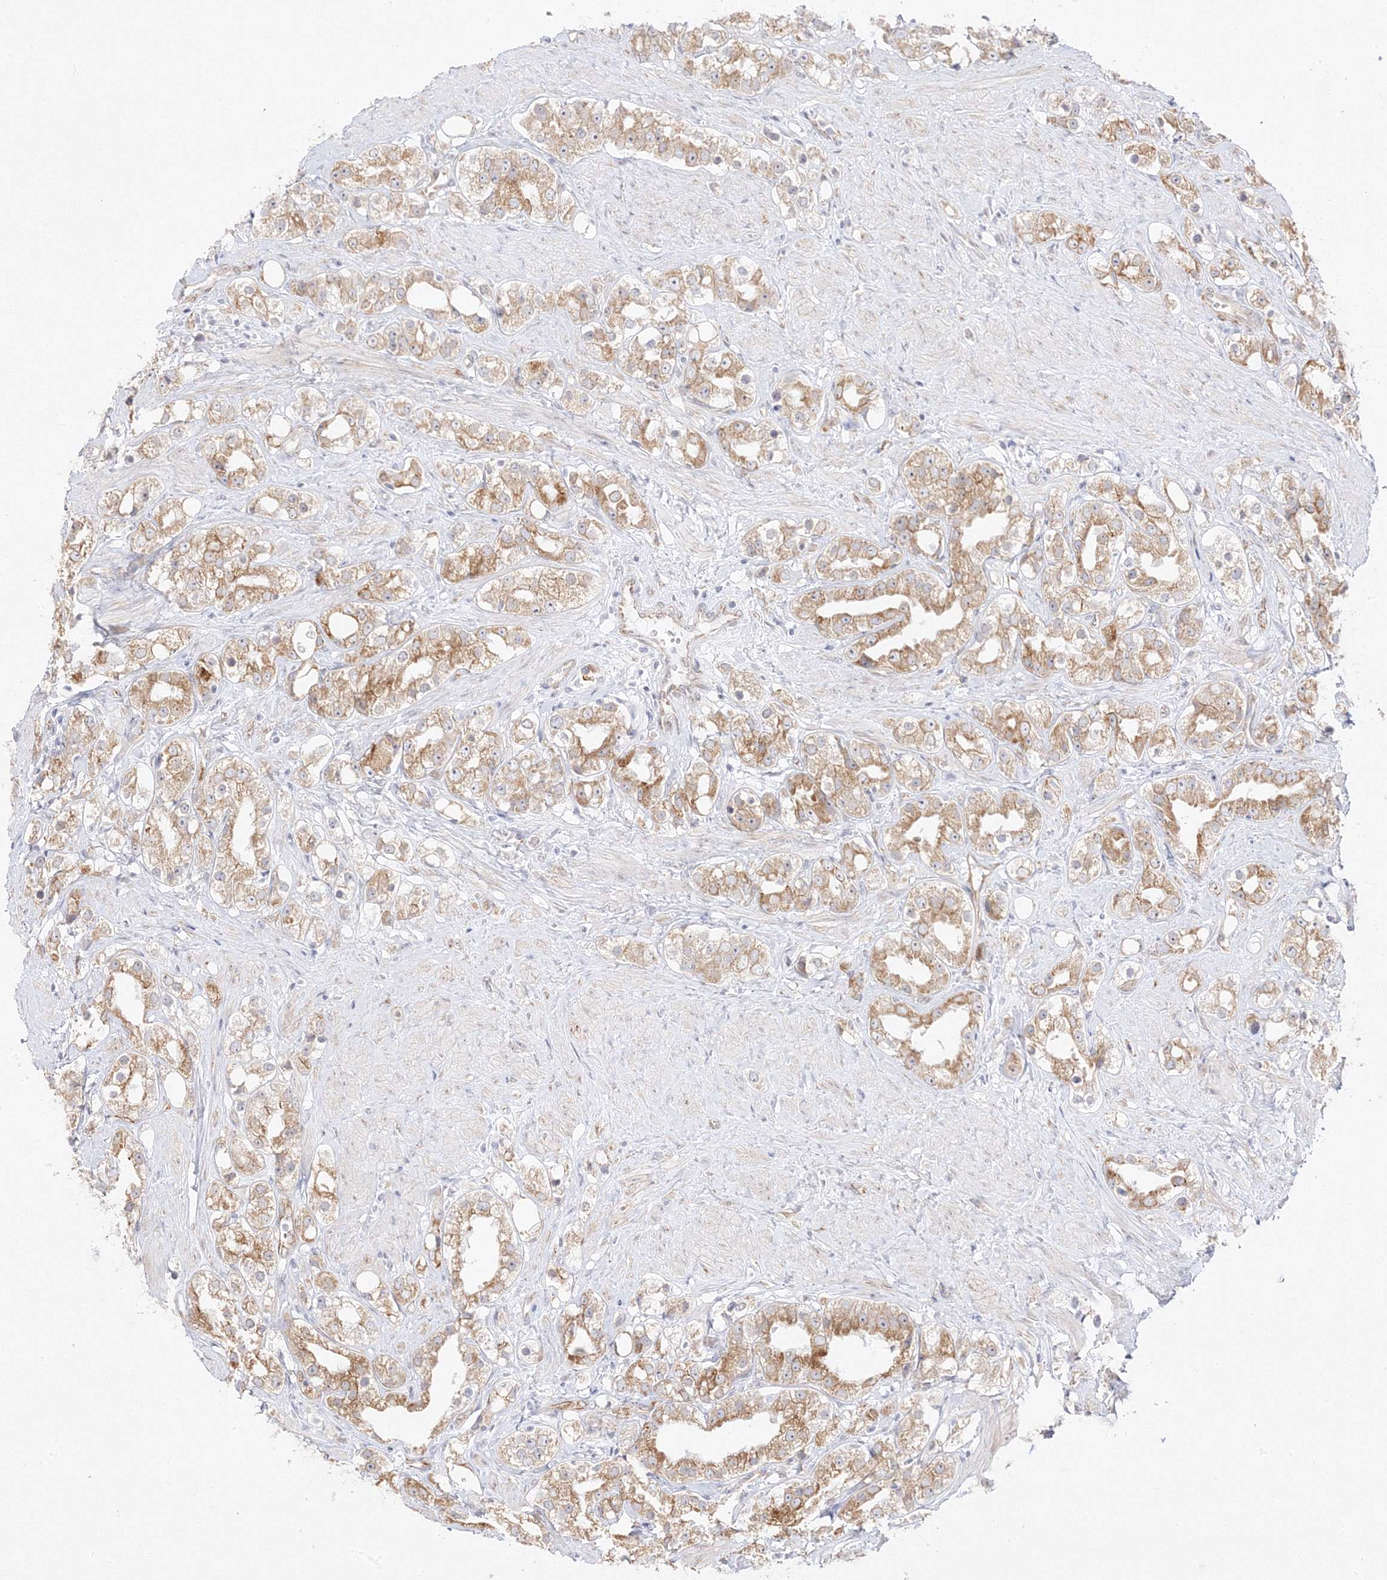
{"staining": {"intensity": "moderate", "quantity": ">75%", "location": "cytoplasmic/membranous"}, "tissue": "prostate cancer", "cell_type": "Tumor cells", "image_type": "cancer", "snomed": [{"axis": "morphology", "description": "Adenocarcinoma, NOS"}, {"axis": "topography", "description": "Prostate"}], "caption": "Protein expression analysis of adenocarcinoma (prostate) displays moderate cytoplasmic/membranous positivity in about >75% of tumor cells.", "gene": "C2CD2", "patient": {"sex": "male", "age": 79}}